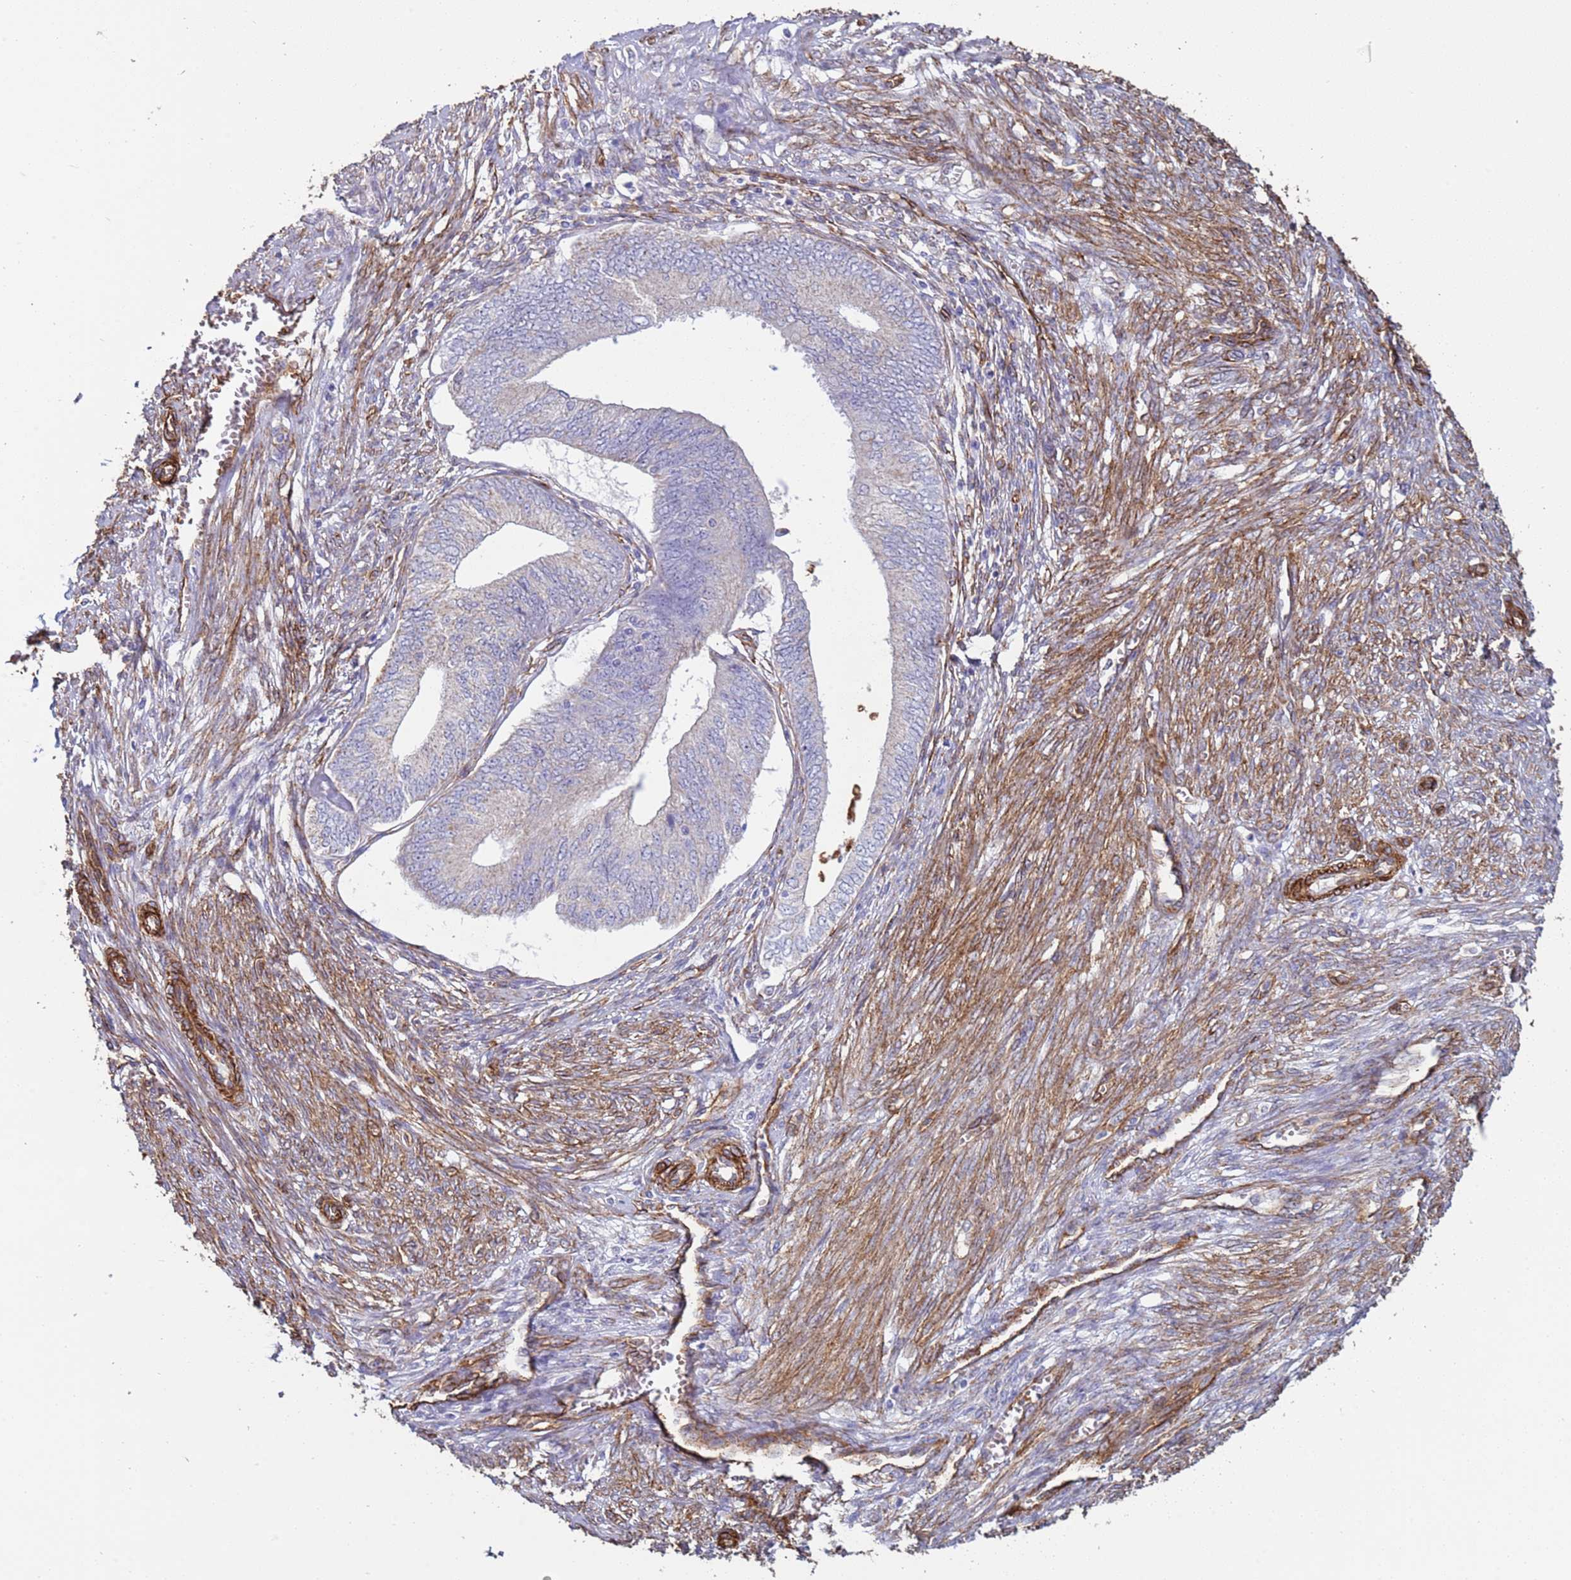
{"staining": {"intensity": "negative", "quantity": "none", "location": "none"}, "tissue": "endometrial cancer", "cell_type": "Tumor cells", "image_type": "cancer", "snomed": [{"axis": "morphology", "description": "Adenocarcinoma, NOS"}, {"axis": "topography", "description": "Endometrium"}], "caption": "A photomicrograph of human adenocarcinoma (endometrial) is negative for staining in tumor cells.", "gene": "GASK1A", "patient": {"sex": "female", "age": 68}}